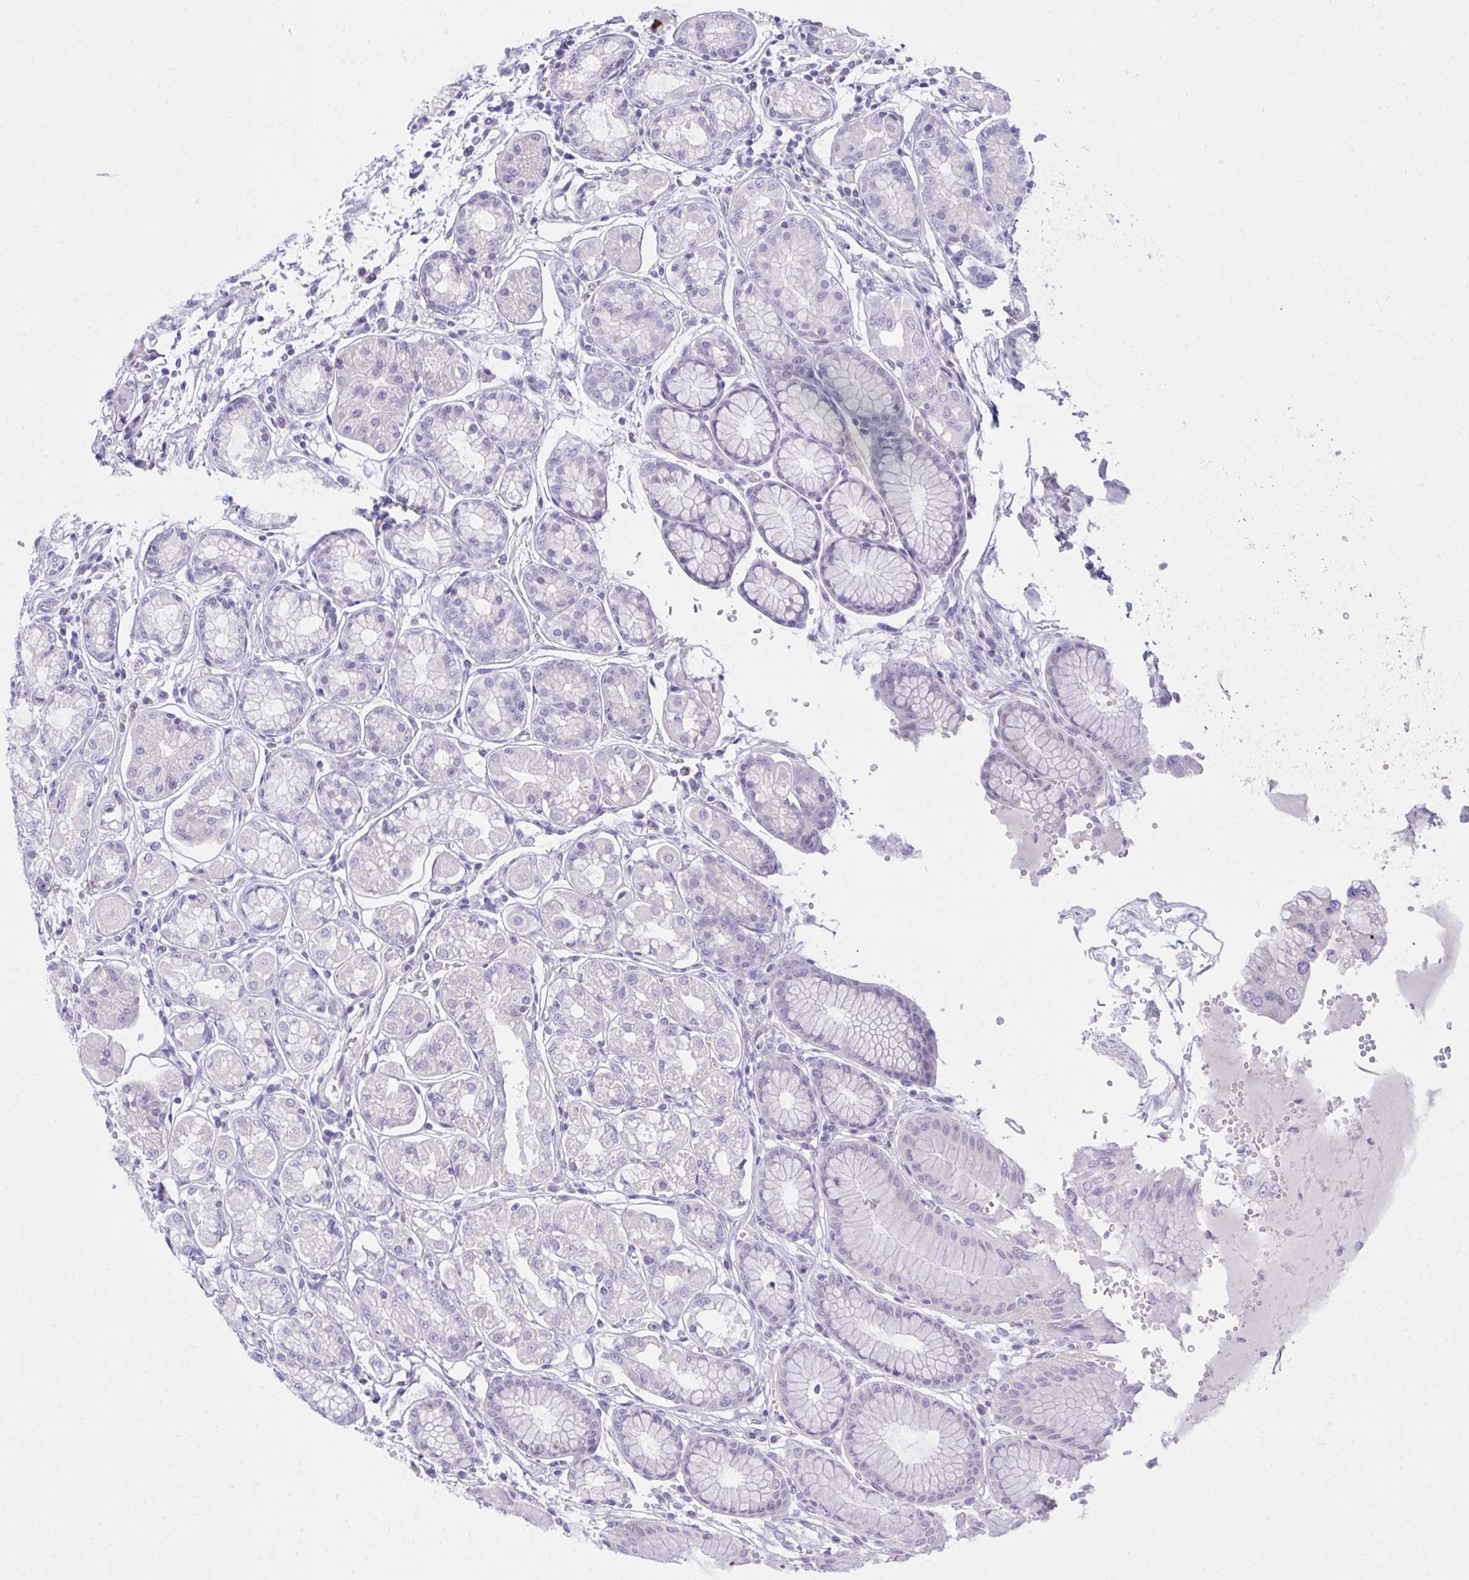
{"staining": {"intensity": "negative", "quantity": "none", "location": "none"}, "tissue": "stomach", "cell_type": "Glandular cells", "image_type": "normal", "snomed": [{"axis": "morphology", "description": "Normal tissue, NOS"}, {"axis": "topography", "description": "Stomach"}, {"axis": "topography", "description": "Stomach, lower"}], "caption": "Stomach was stained to show a protein in brown. There is no significant expression in glandular cells. The staining was performed using DAB to visualize the protein expression in brown, while the nuclei were stained in blue with hematoxylin (Magnification: 20x).", "gene": "PLEKHH1", "patient": {"sex": "male", "age": 76}}